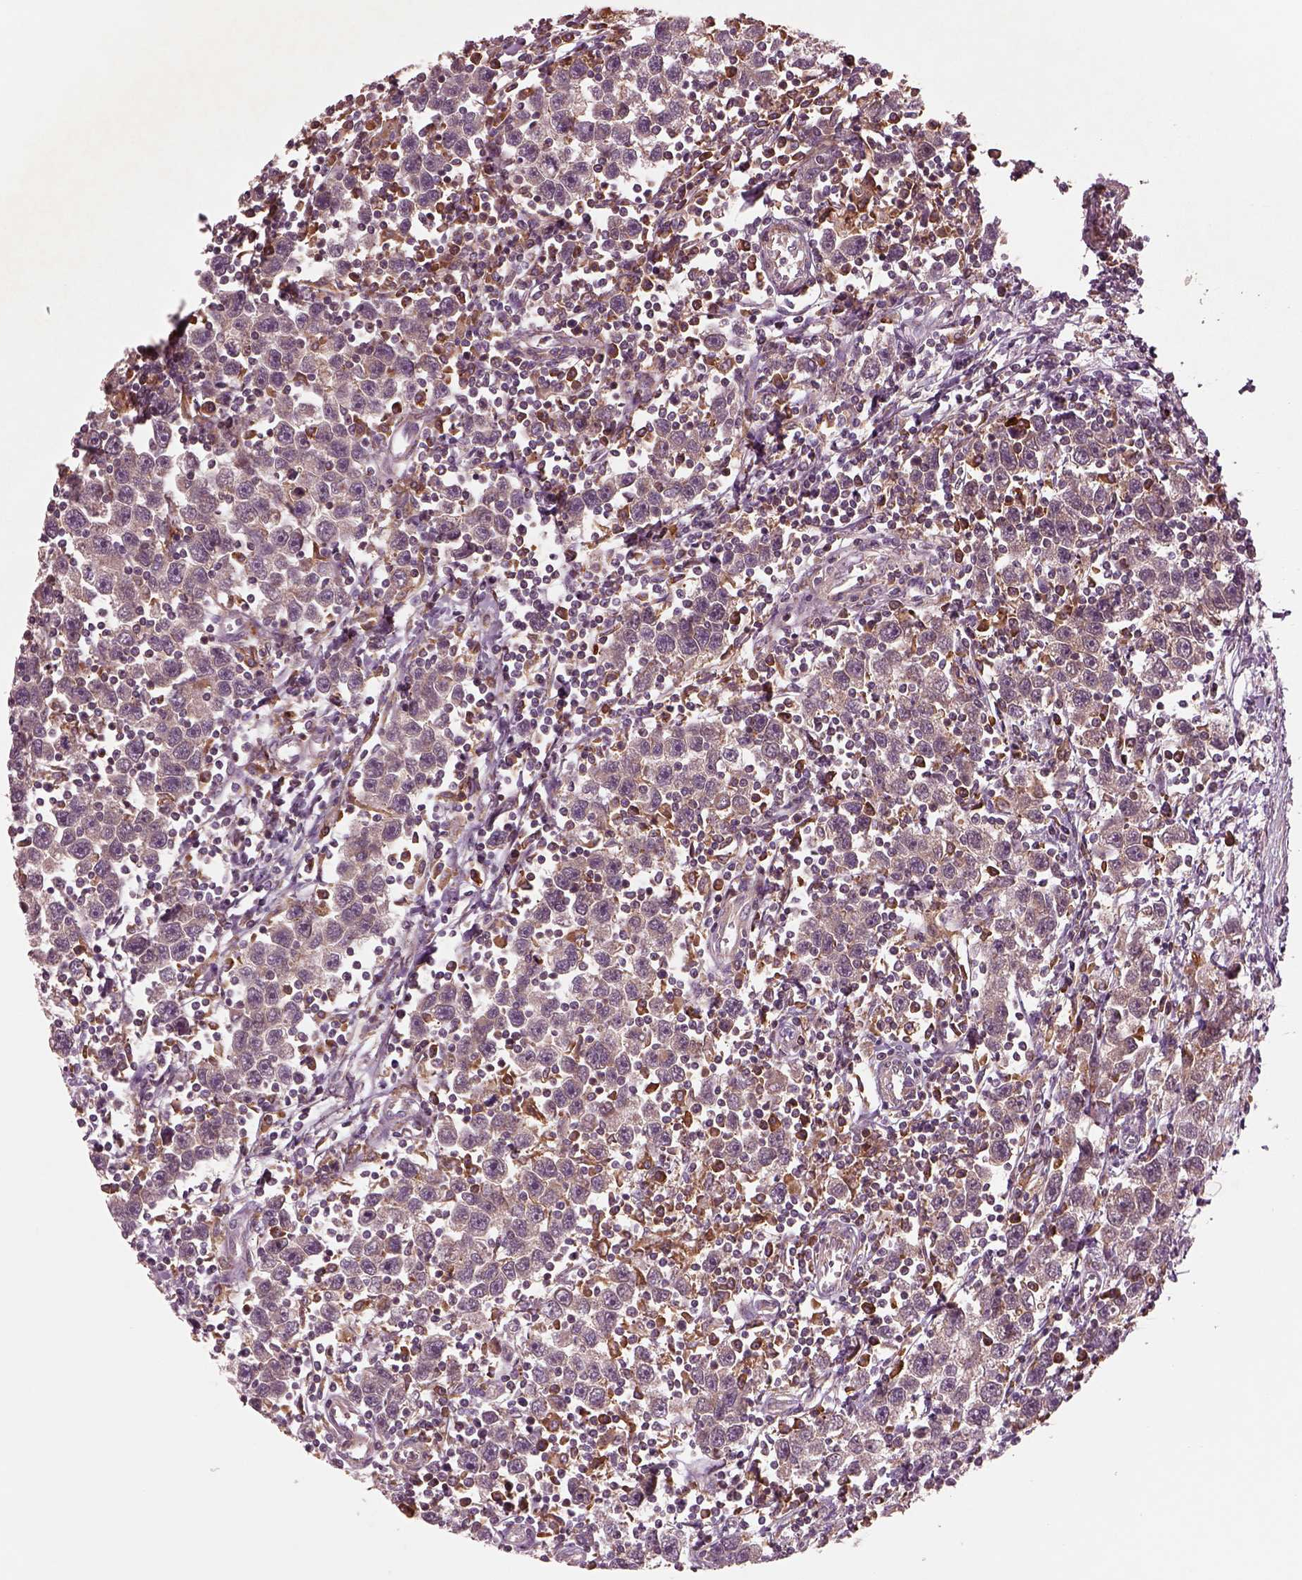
{"staining": {"intensity": "weak", "quantity": "<25%", "location": "cytoplasmic/membranous"}, "tissue": "testis cancer", "cell_type": "Tumor cells", "image_type": "cancer", "snomed": [{"axis": "morphology", "description": "Seminoma, NOS"}, {"axis": "topography", "description": "Testis"}], "caption": "Testis cancer was stained to show a protein in brown. There is no significant expression in tumor cells.", "gene": "ASCC2", "patient": {"sex": "male", "age": 30}}